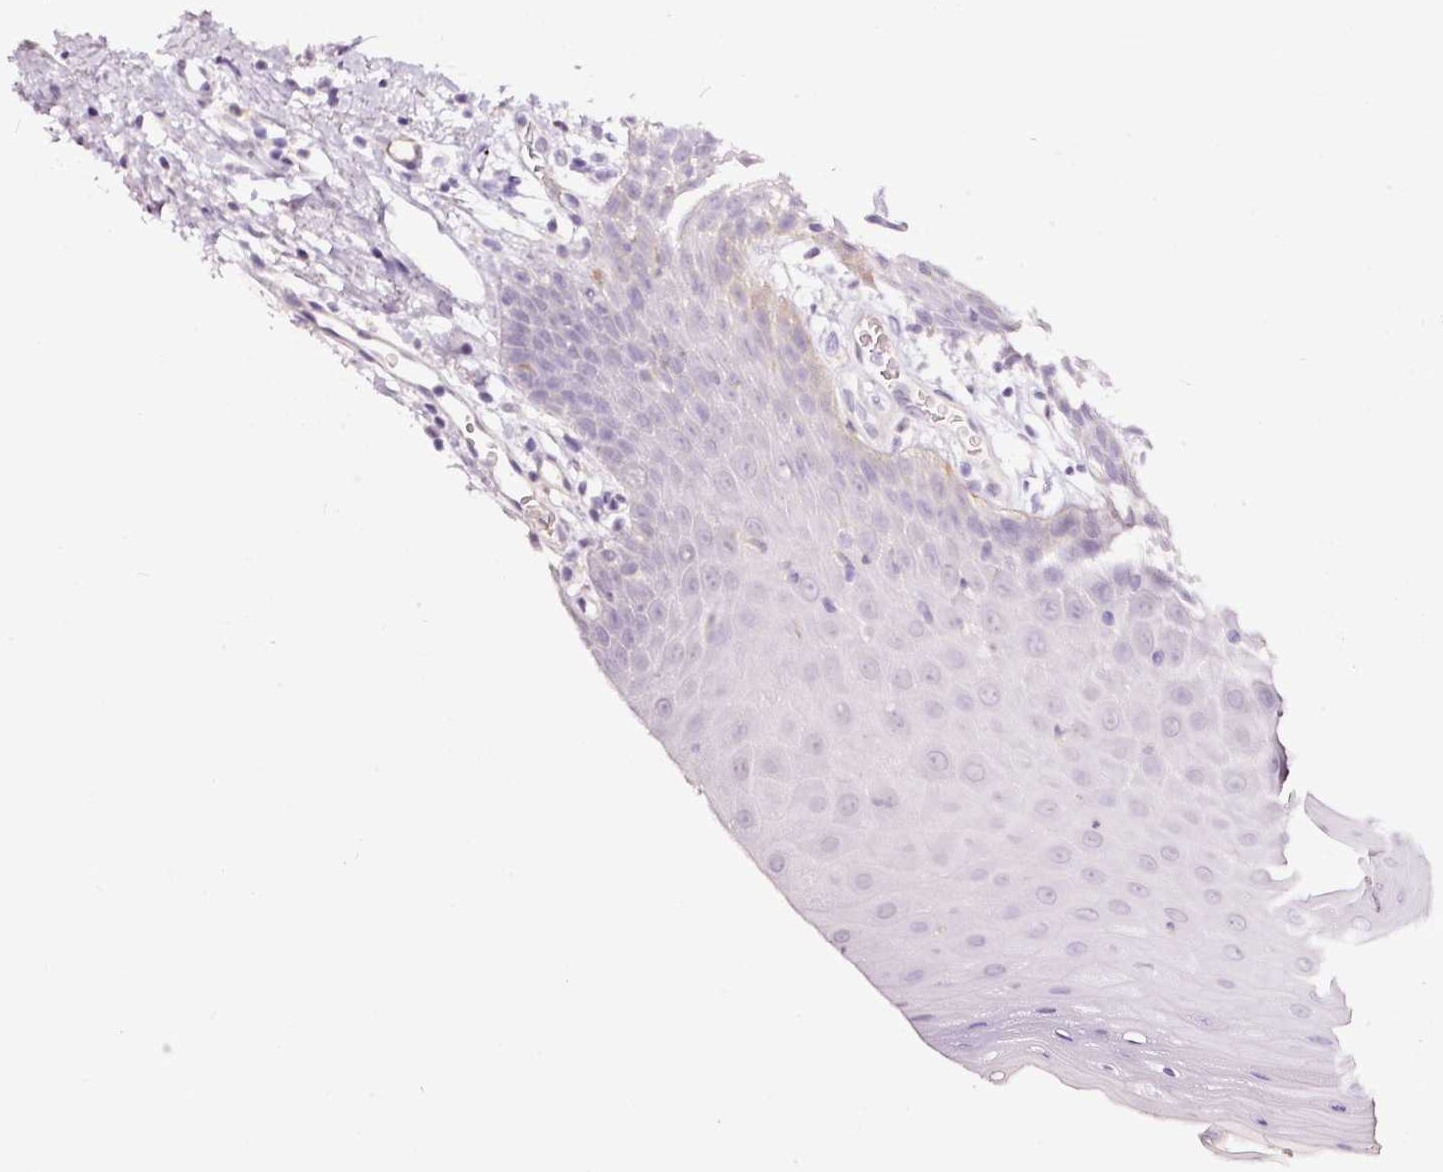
{"staining": {"intensity": "negative", "quantity": "none", "location": "none"}, "tissue": "oral mucosa", "cell_type": "Squamous epithelial cells", "image_type": "normal", "snomed": [{"axis": "morphology", "description": "Normal tissue, NOS"}, {"axis": "topography", "description": "Oral tissue"}, {"axis": "topography", "description": "Tounge, NOS"}], "caption": "DAB immunohistochemical staining of normal oral mucosa exhibits no significant positivity in squamous epithelial cells. (Brightfield microscopy of DAB (3,3'-diaminobenzidine) immunohistochemistry (IHC) at high magnification).", "gene": "ABCB4", "patient": {"sex": "female", "age": 59}}